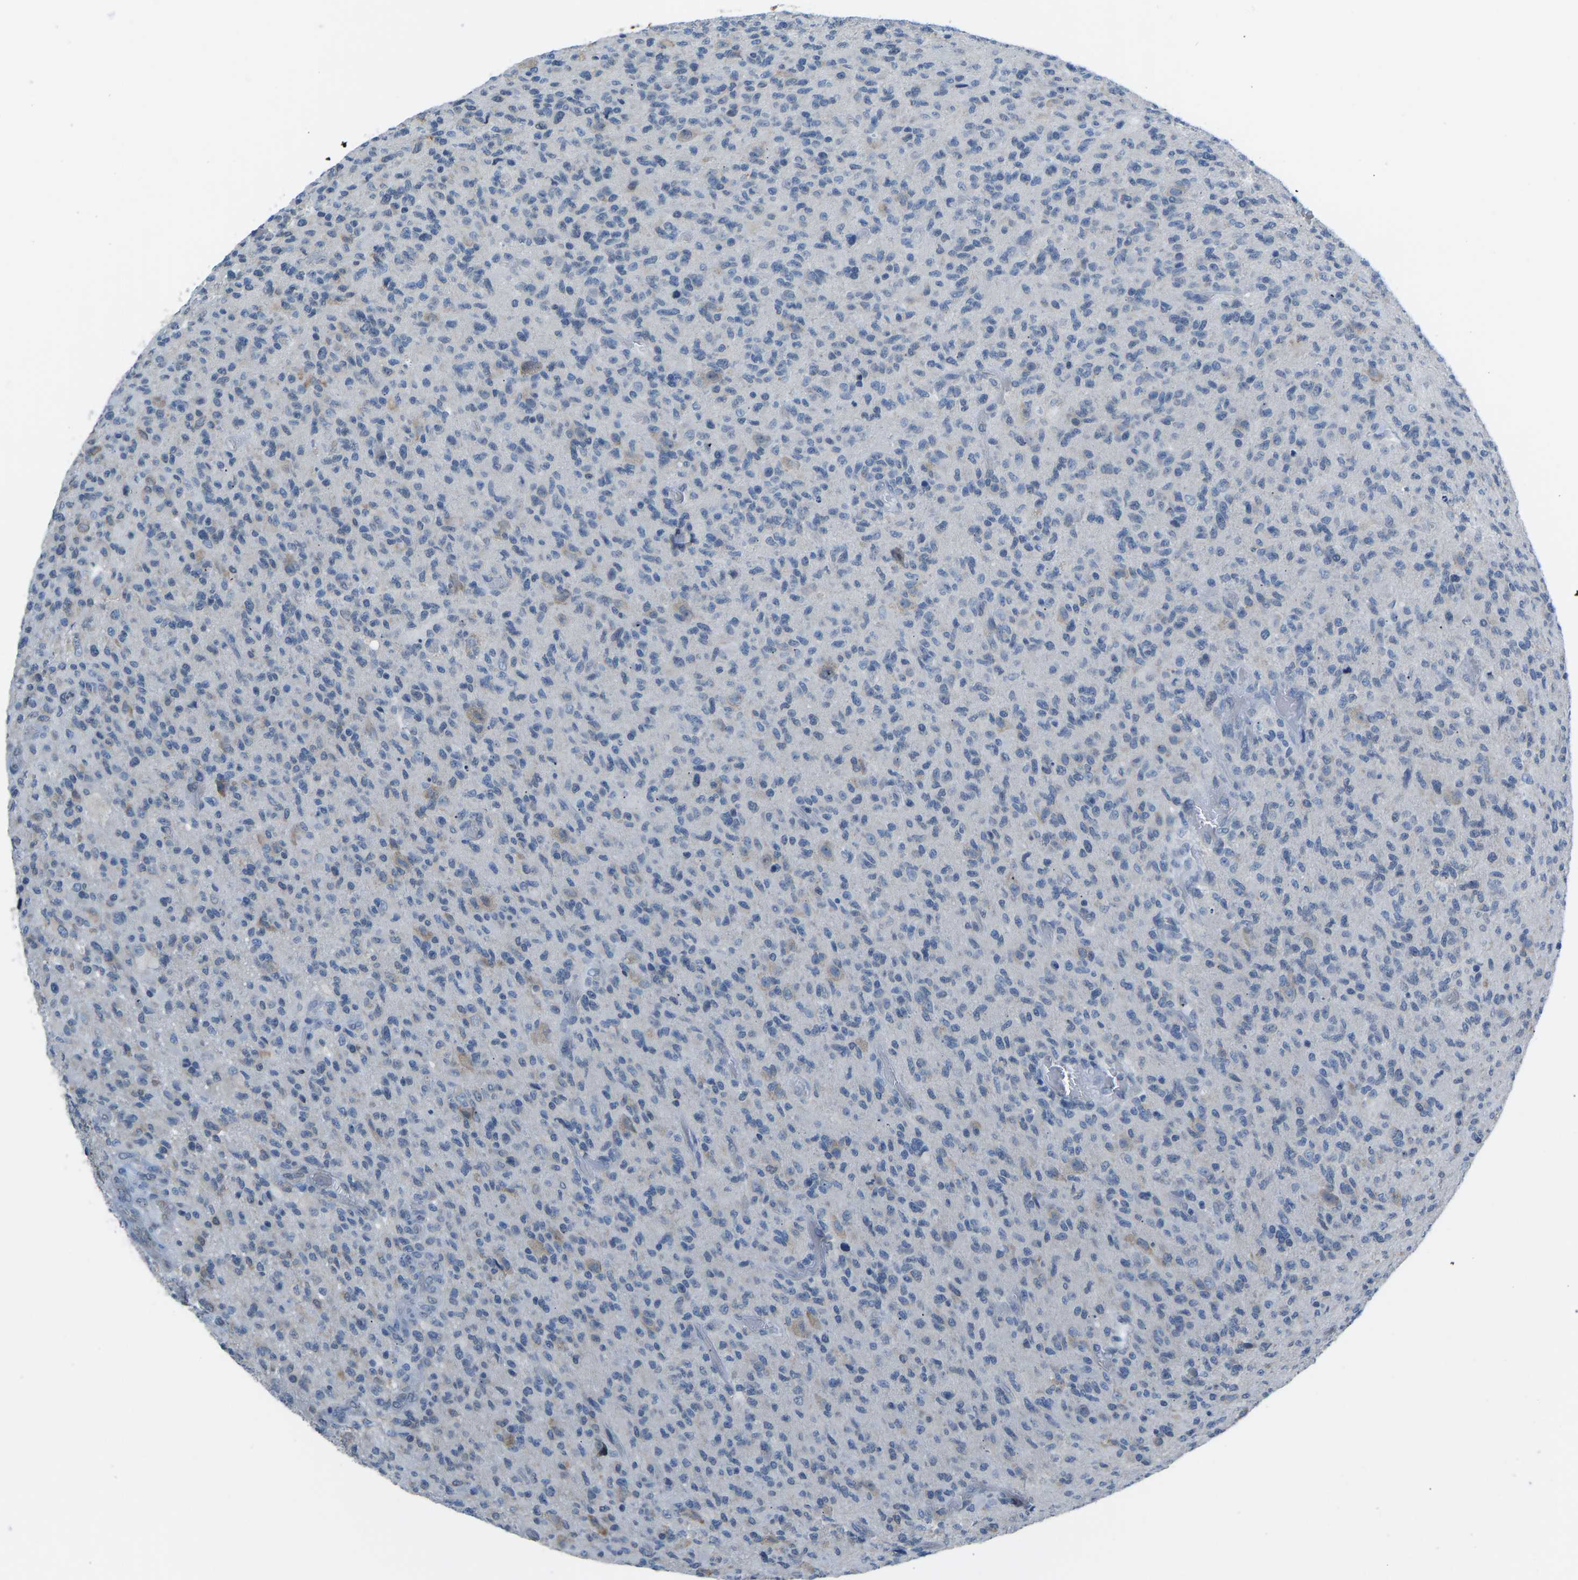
{"staining": {"intensity": "weak", "quantity": "<25%", "location": "cytoplasmic/membranous"}, "tissue": "glioma", "cell_type": "Tumor cells", "image_type": "cancer", "snomed": [{"axis": "morphology", "description": "Glioma, malignant, High grade"}, {"axis": "topography", "description": "Brain"}], "caption": "Immunohistochemistry of malignant high-grade glioma demonstrates no expression in tumor cells.", "gene": "VRK1", "patient": {"sex": "male", "age": 71}}